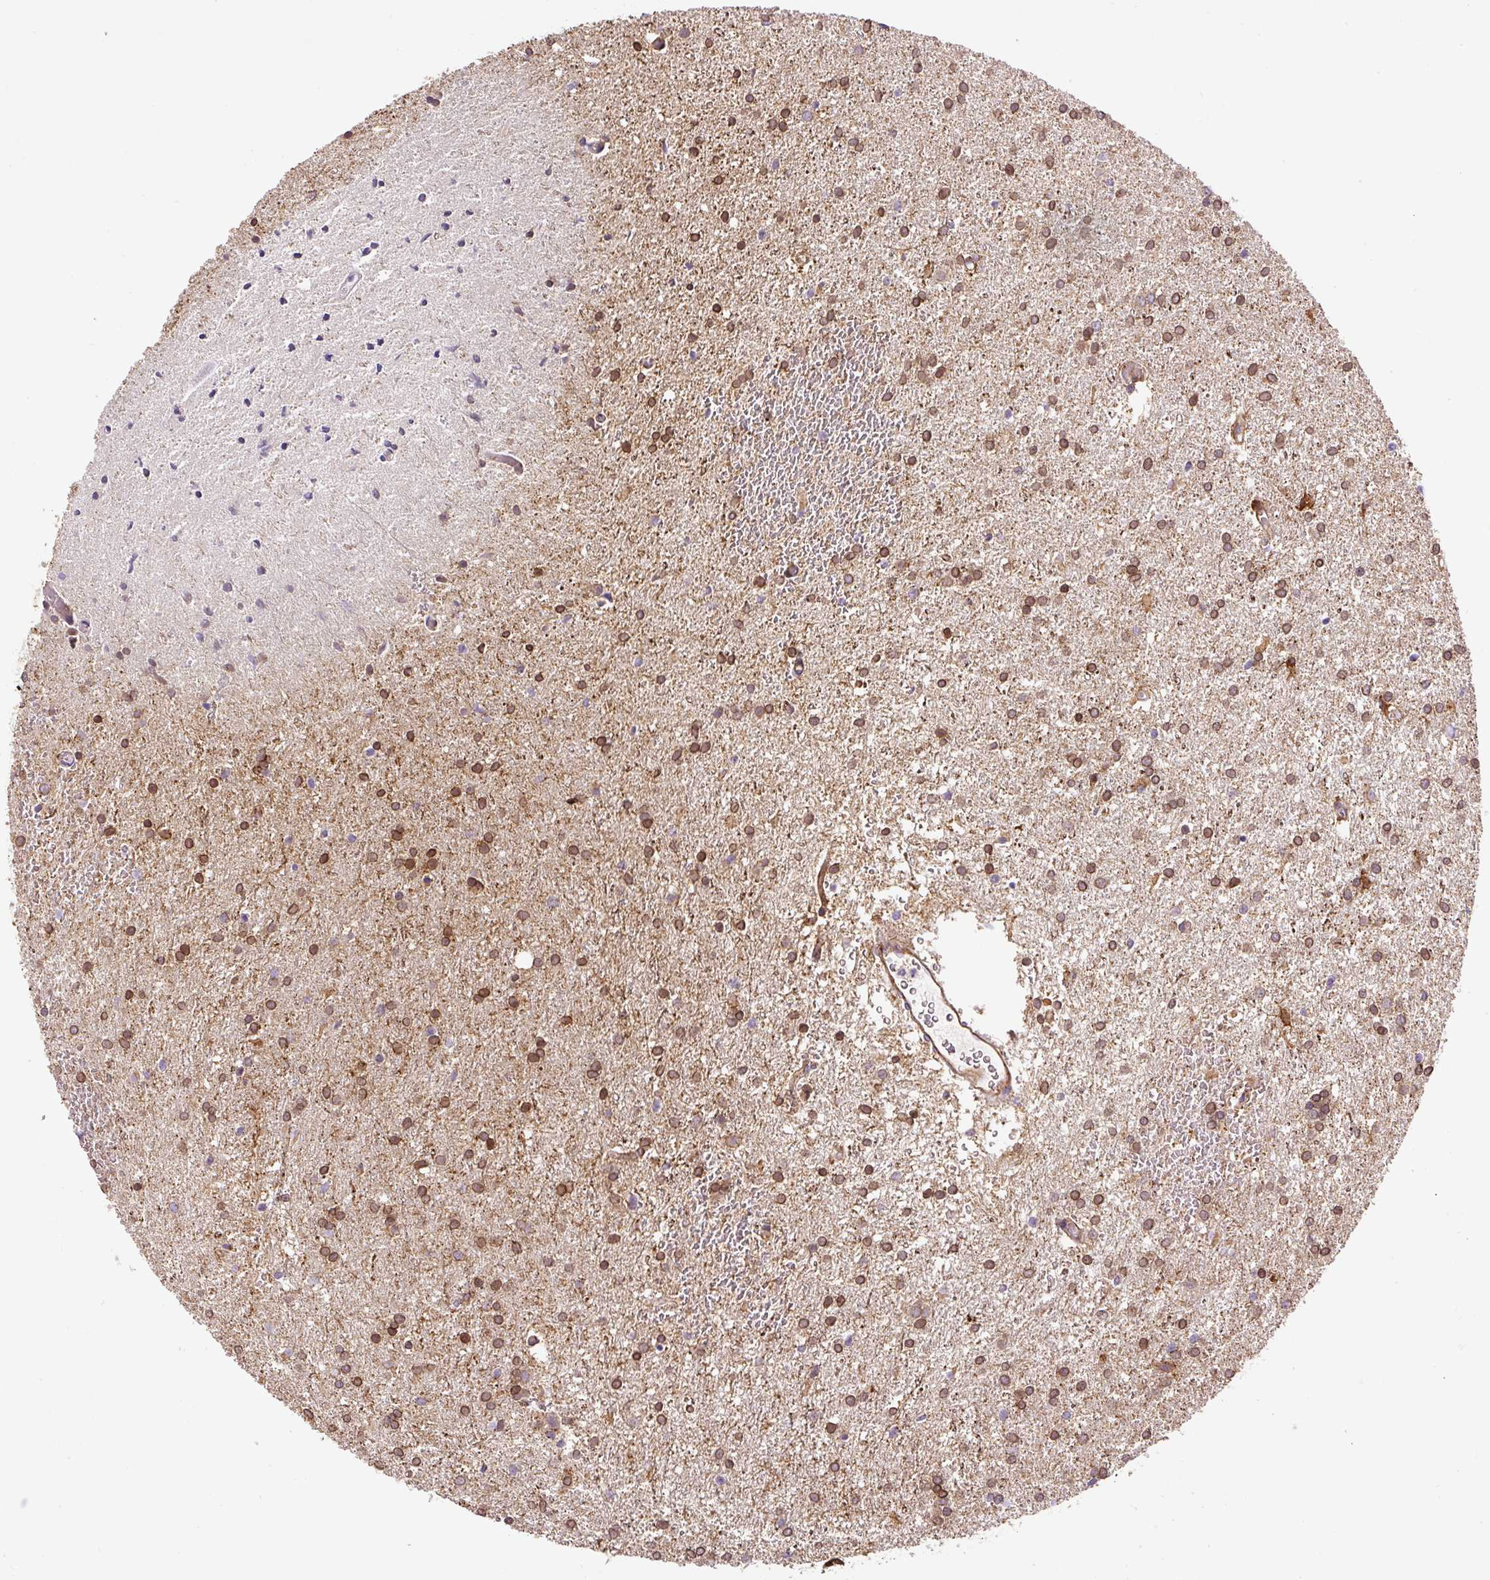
{"staining": {"intensity": "moderate", "quantity": "25%-75%", "location": "cytoplasmic/membranous,nuclear"}, "tissue": "glioma", "cell_type": "Tumor cells", "image_type": "cancer", "snomed": [{"axis": "morphology", "description": "Glioma, malignant, High grade"}, {"axis": "topography", "description": "Brain"}], "caption": "Immunohistochemical staining of high-grade glioma (malignant) shows medium levels of moderate cytoplasmic/membranous and nuclear protein positivity in about 25%-75% of tumor cells.", "gene": "RNF170", "patient": {"sex": "female", "age": 50}}